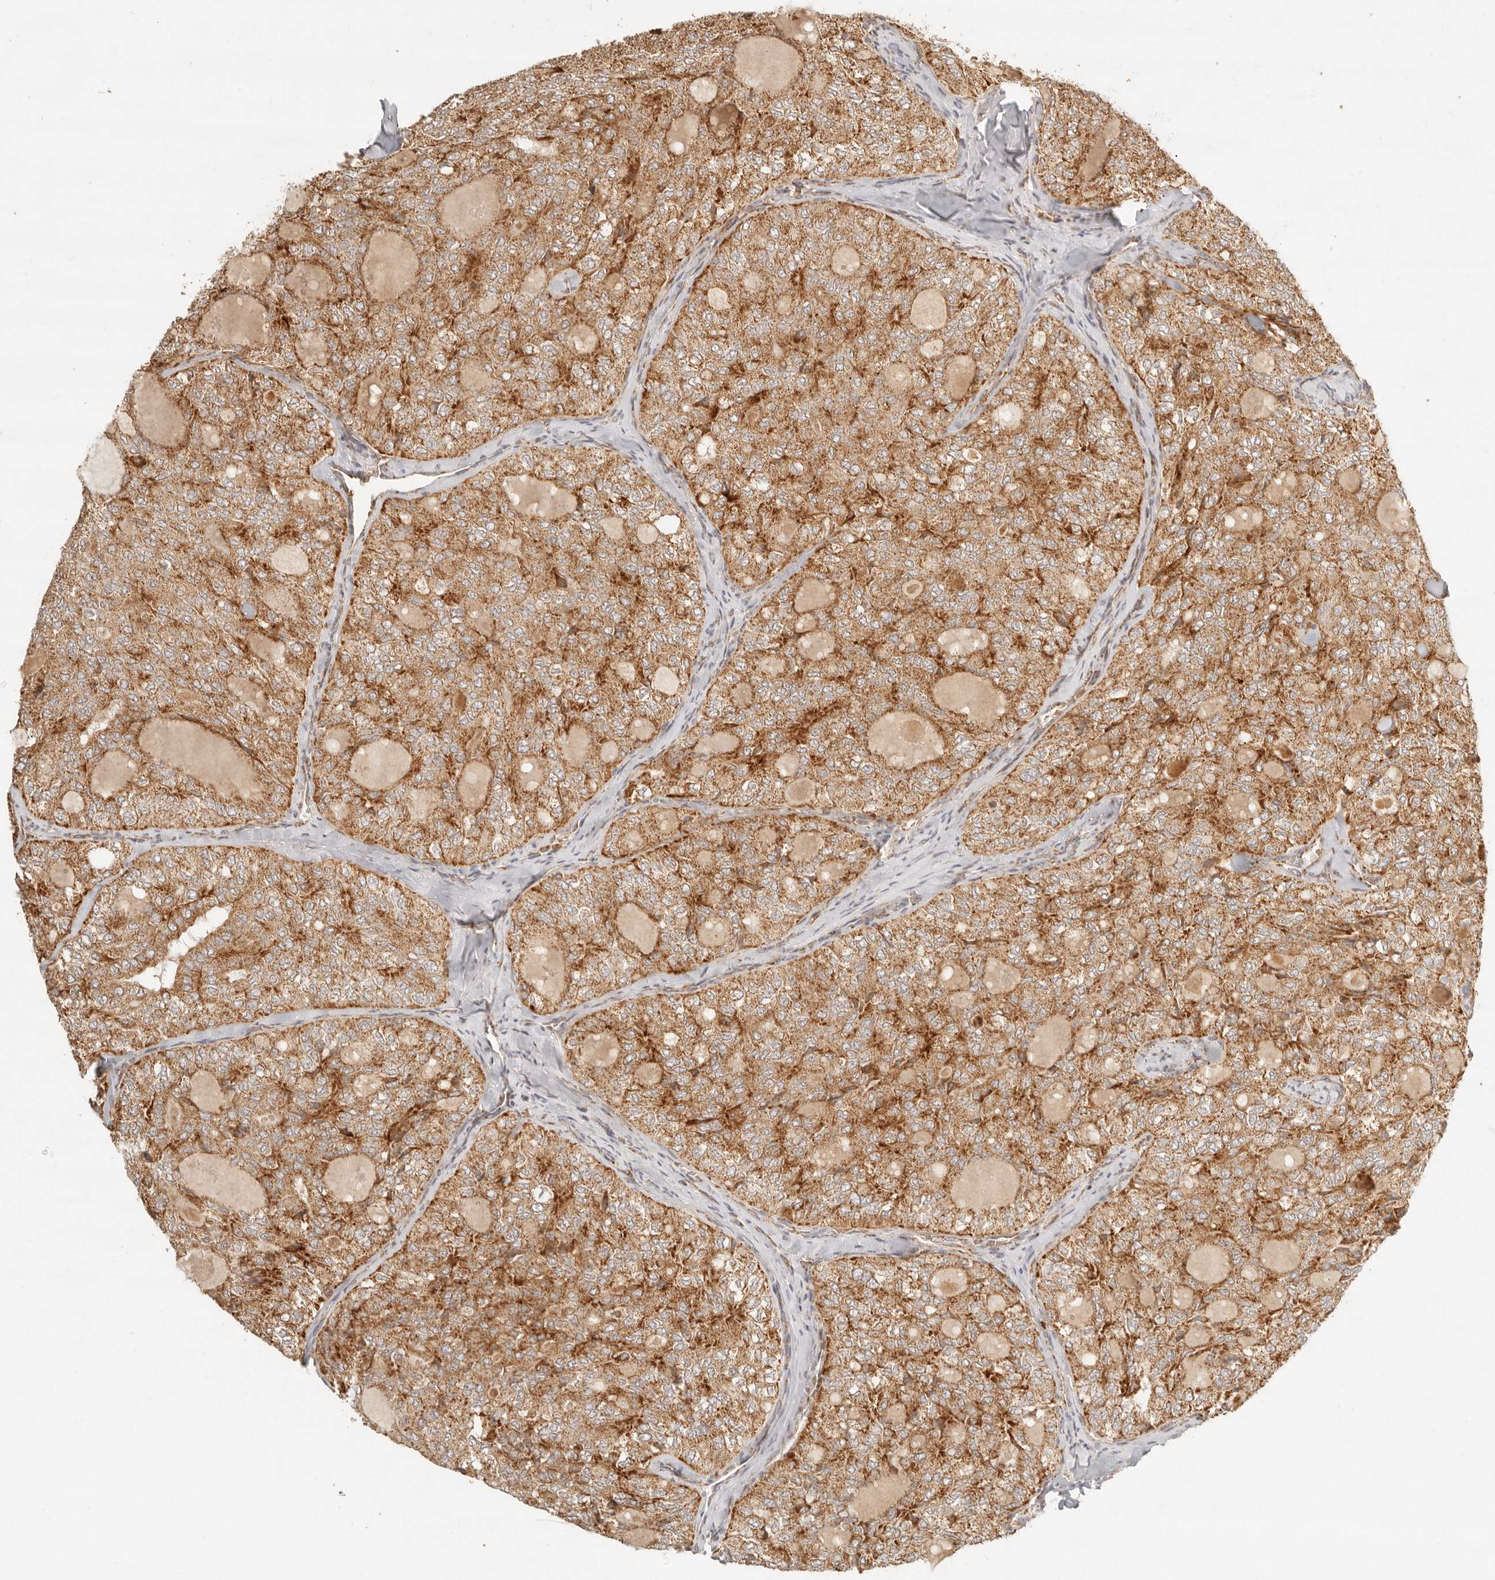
{"staining": {"intensity": "moderate", "quantity": ">75%", "location": "cytoplasmic/membranous"}, "tissue": "thyroid cancer", "cell_type": "Tumor cells", "image_type": "cancer", "snomed": [{"axis": "morphology", "description": "Follicular adenoma carcinoma, NOS"}, {"axis": "topography", "description": "Thyroid gland"}], "caption": "Protein expression analysis of thyroid cancer (follicular adenoma carcinoma) shows moderate cytoplasmic/membranous staining in about >75% of tumor cells. The staining was performed using DAB, with brown indicating positive protein expression. Nuclei are stained blue with hematoxylin.", "gene": "MRPL55", "patient": {"sex": "male", "age": 75}}